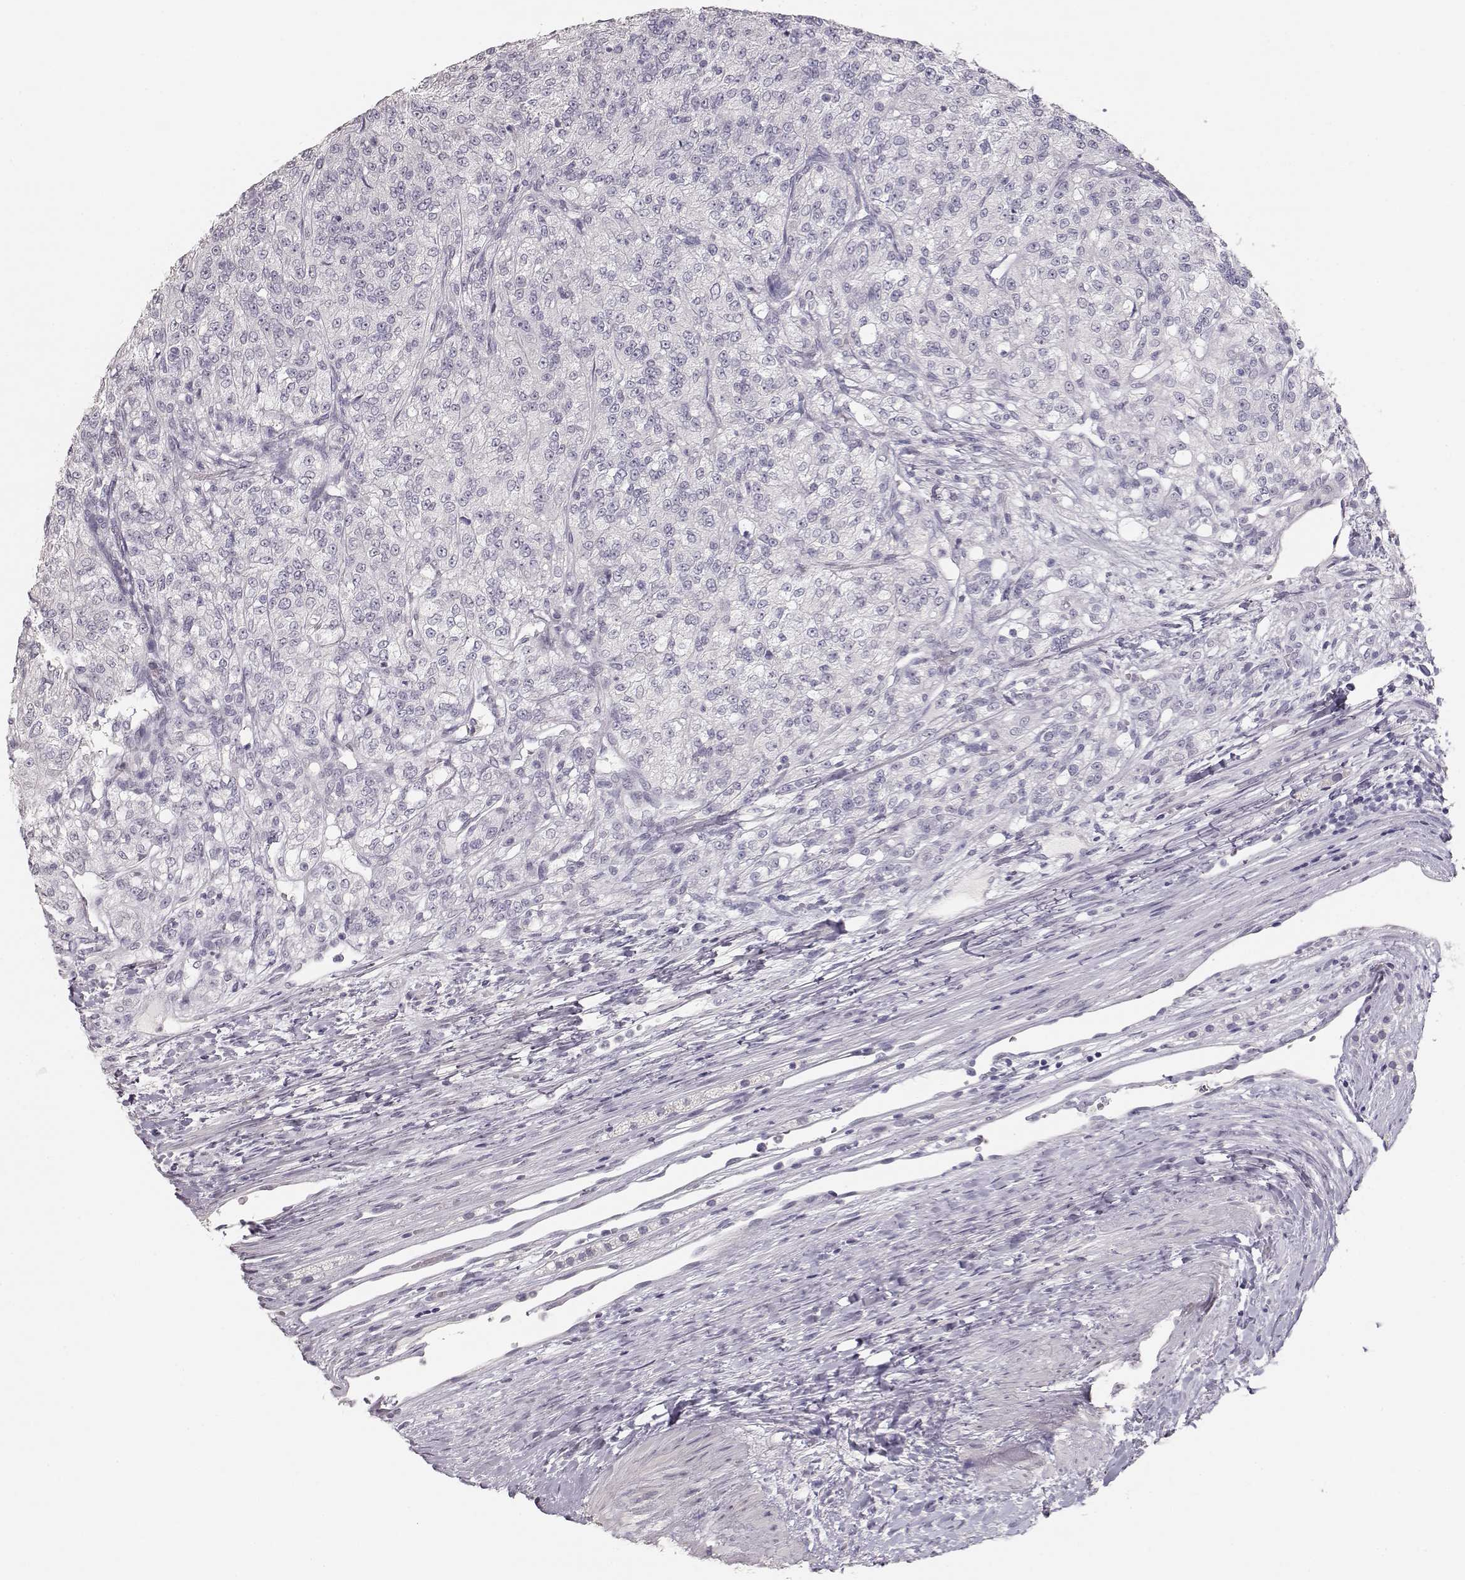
{"staining": {"intensity": "negative", "quantity": "none", "location": "none"}, "tissue": "renal cancer", "cell_type": "Tumor cells", "image_type": "cancer", "snomed": [{"axis": "morphology", "description": "Adenocarcinoma, NOS"}, {"axis": "topography", "description": "Kidney"}], "caption": "Immunohistochemical staining of renal cancer (adenocarcinoma) demonstrates no significant positivity in tumor cells.", "gene": "TKTL1", "patient": {"sex": "female", "age": 63}}